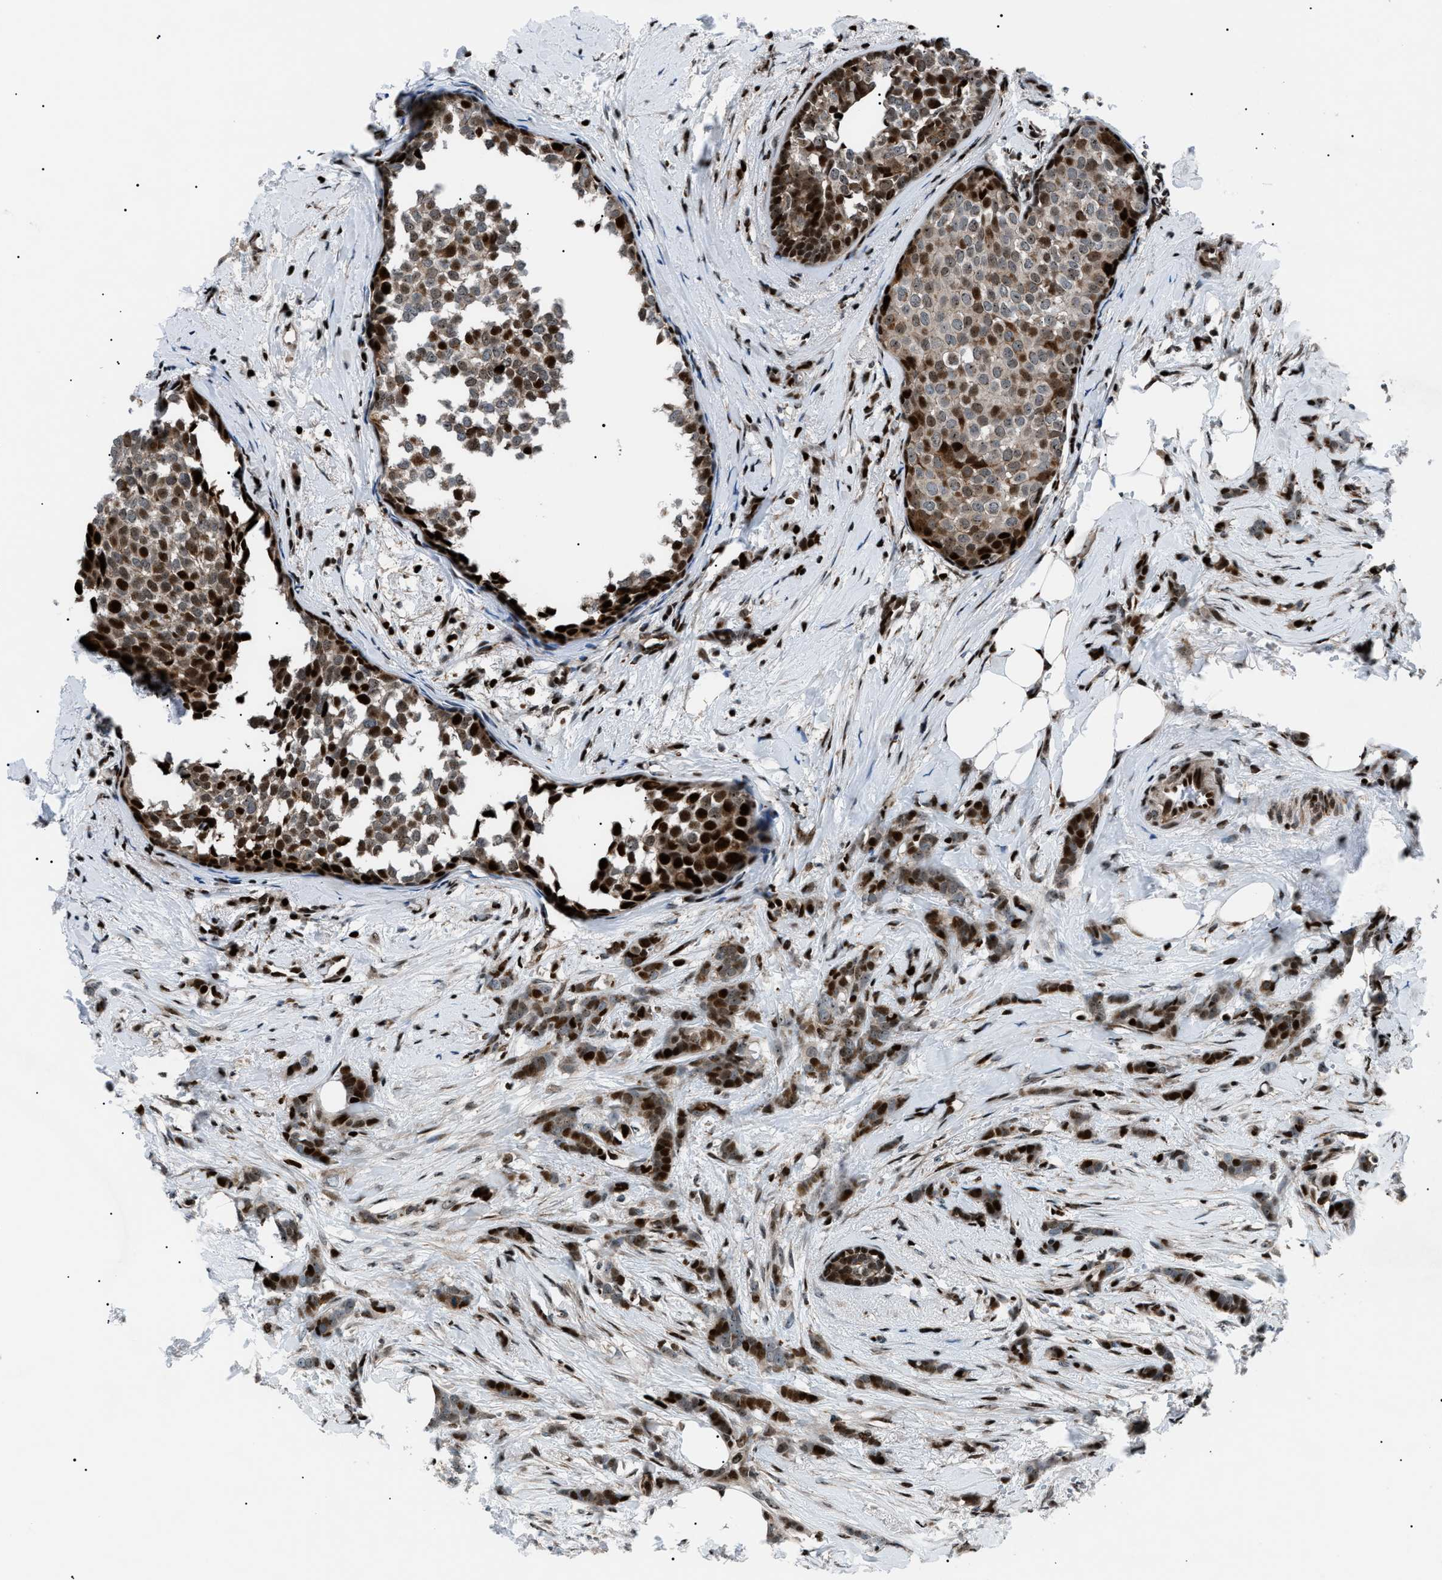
{"staining": {"intensity": "strong", "quantity": "25%-75%", "location": "cytoplasmic/membranous,nuclear"}, "tissue": "breast cancer", "cell_type": "Tumor cells", "image_type": "cancer", "snomed": [{"axis": "morphology", "description": "Lobular carcinoma, in situ"}, {"axis": "morphology", "description": "Lobular carcinoma"}, {"axis": "topography", "description": "Breast"}], "caption": "Strong cytoplasmic/membranous and nuclear positivity is seen in about 25%-75% of tumor cells in lobular carcinoma (breast).", "gene": "PRKX", "patient": {"sex": "female", "age": 41}}